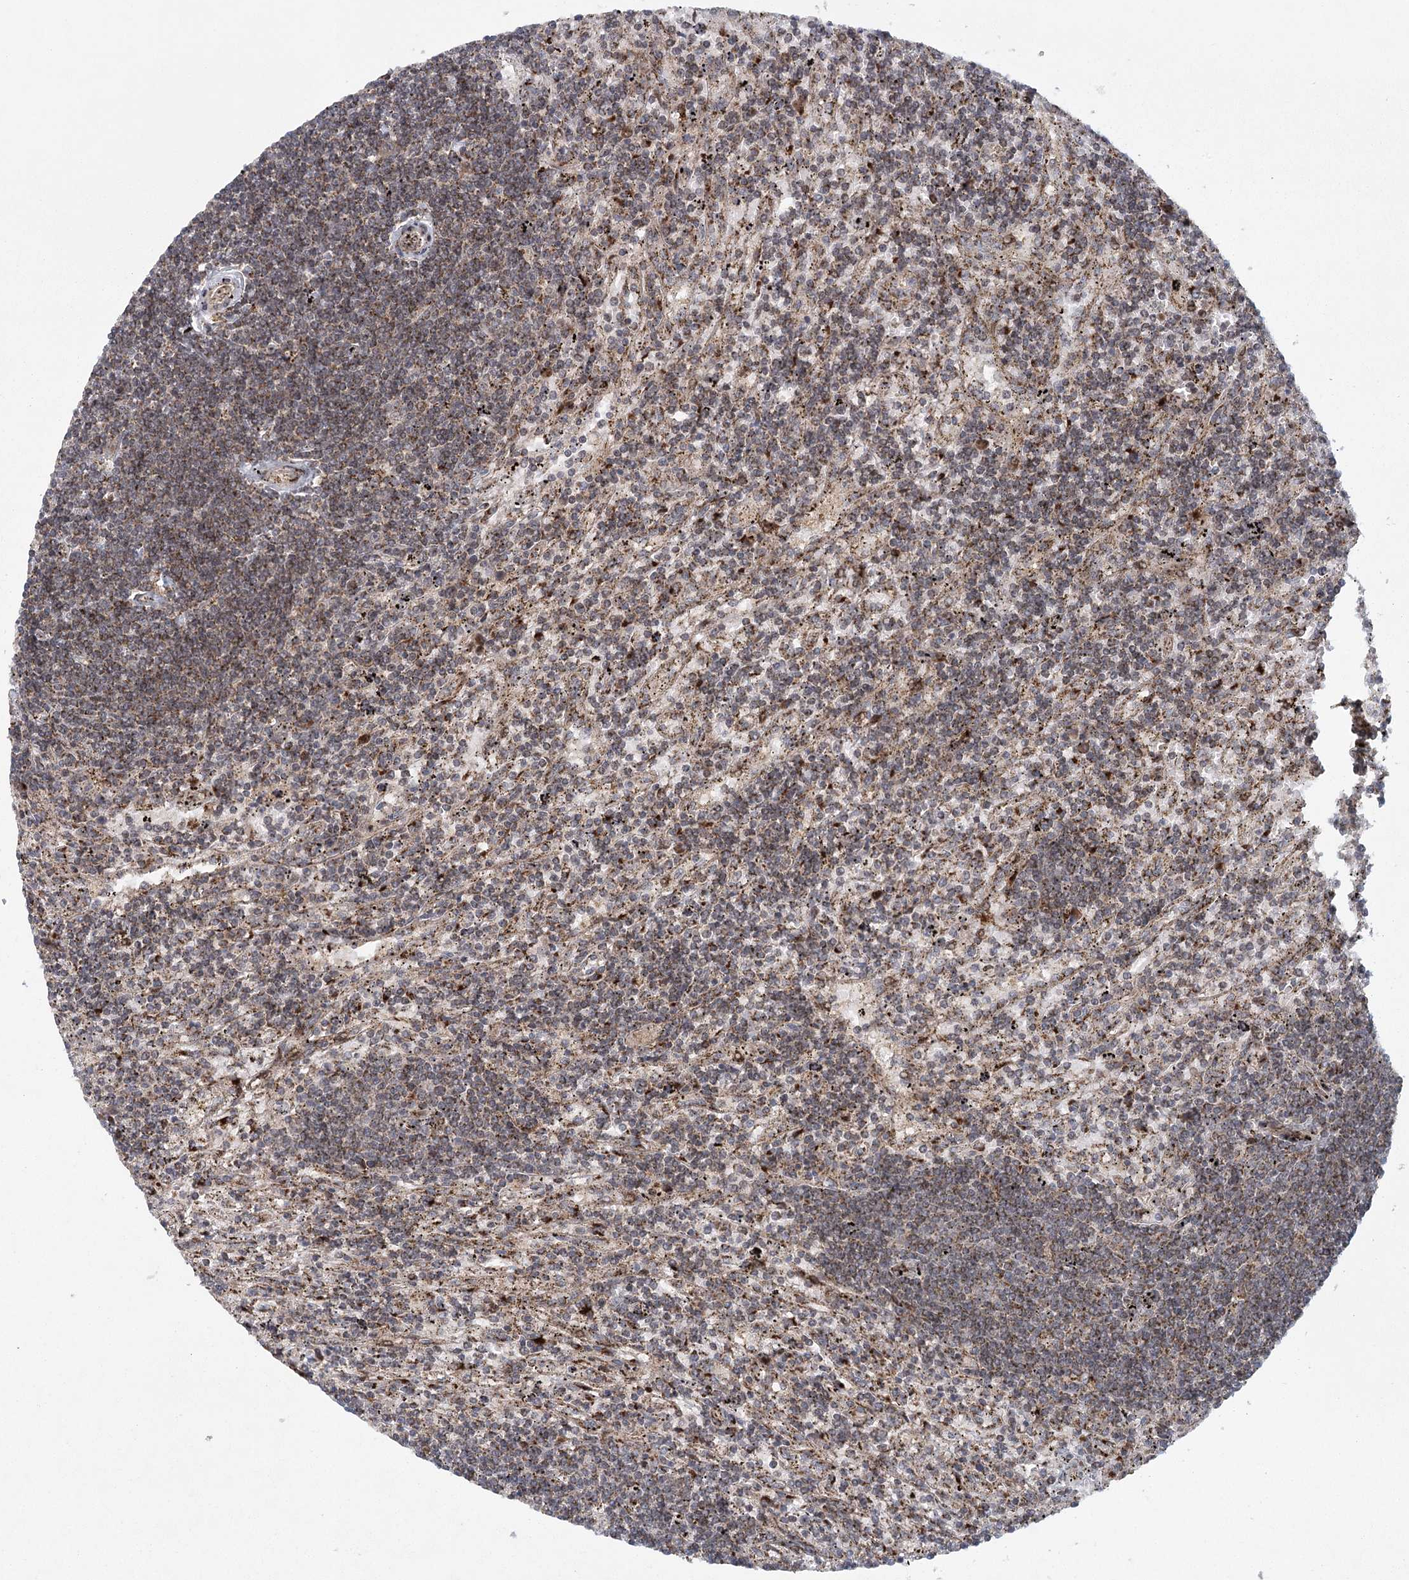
{"staining": {"intensity": "moderate", "quantity": ">75%", "location": "cytoplasmic/membranous"}, "tissue": "lymphoma", "cell_type": "Tumor cells", "image_type": "cancer", "snomed": [{"axis": "morphology", "description": "Malignant lymphoma, non-Hodgkin's type, Low grade"}, {"axis": "topography", "description": "Spleen"}], "caption": "Lymphoma stained with a brown dye displays moderate cytoplasmic/membranous positive positivity in about >75% of tumor cells.", "gene": "IFT46", "patient": {"sex": "male", "age": 76}}